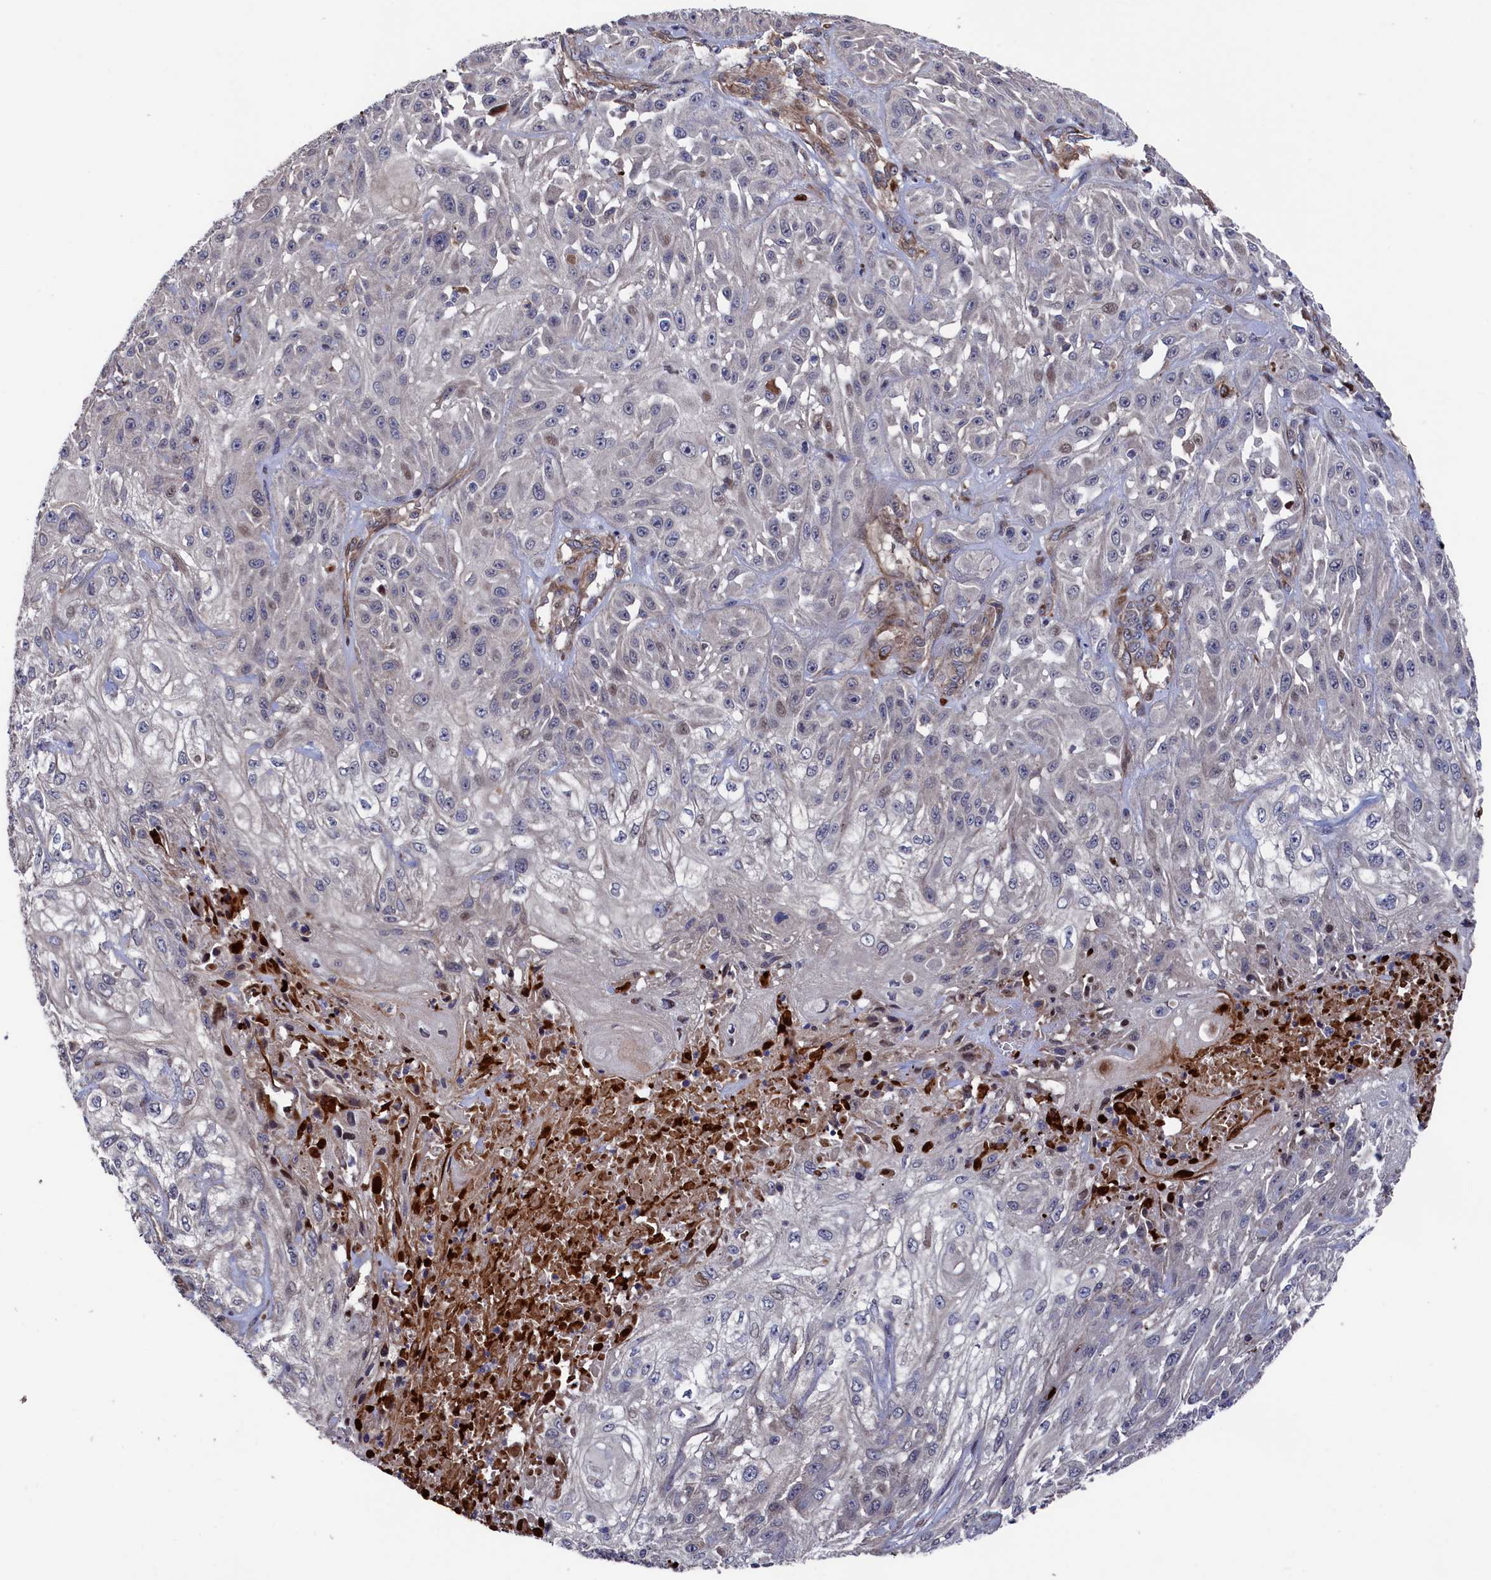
{"staining": {"intensity": "negative", "quantity": "none", "location": "none"}, "tissue": "skin cancer", "cell_type": "Tumor cells", "image_type": "cancer", "snomed": [{"axis": "morphology", "description": "Squamous cell carcinoma, NOS"}, {"axis": "morphology", "description": "Squamous cell carcinoma, metastatic, NOS"}, {"axis": "topography", "description": "Skin"}, {"axis": "topography", "description": "Lymph node"}], "caption": "Tumor cells are negative for brown protein staining in skin cancer.", "gene": "ZNF891", "patient": {"sex": "male", "age": 75}}